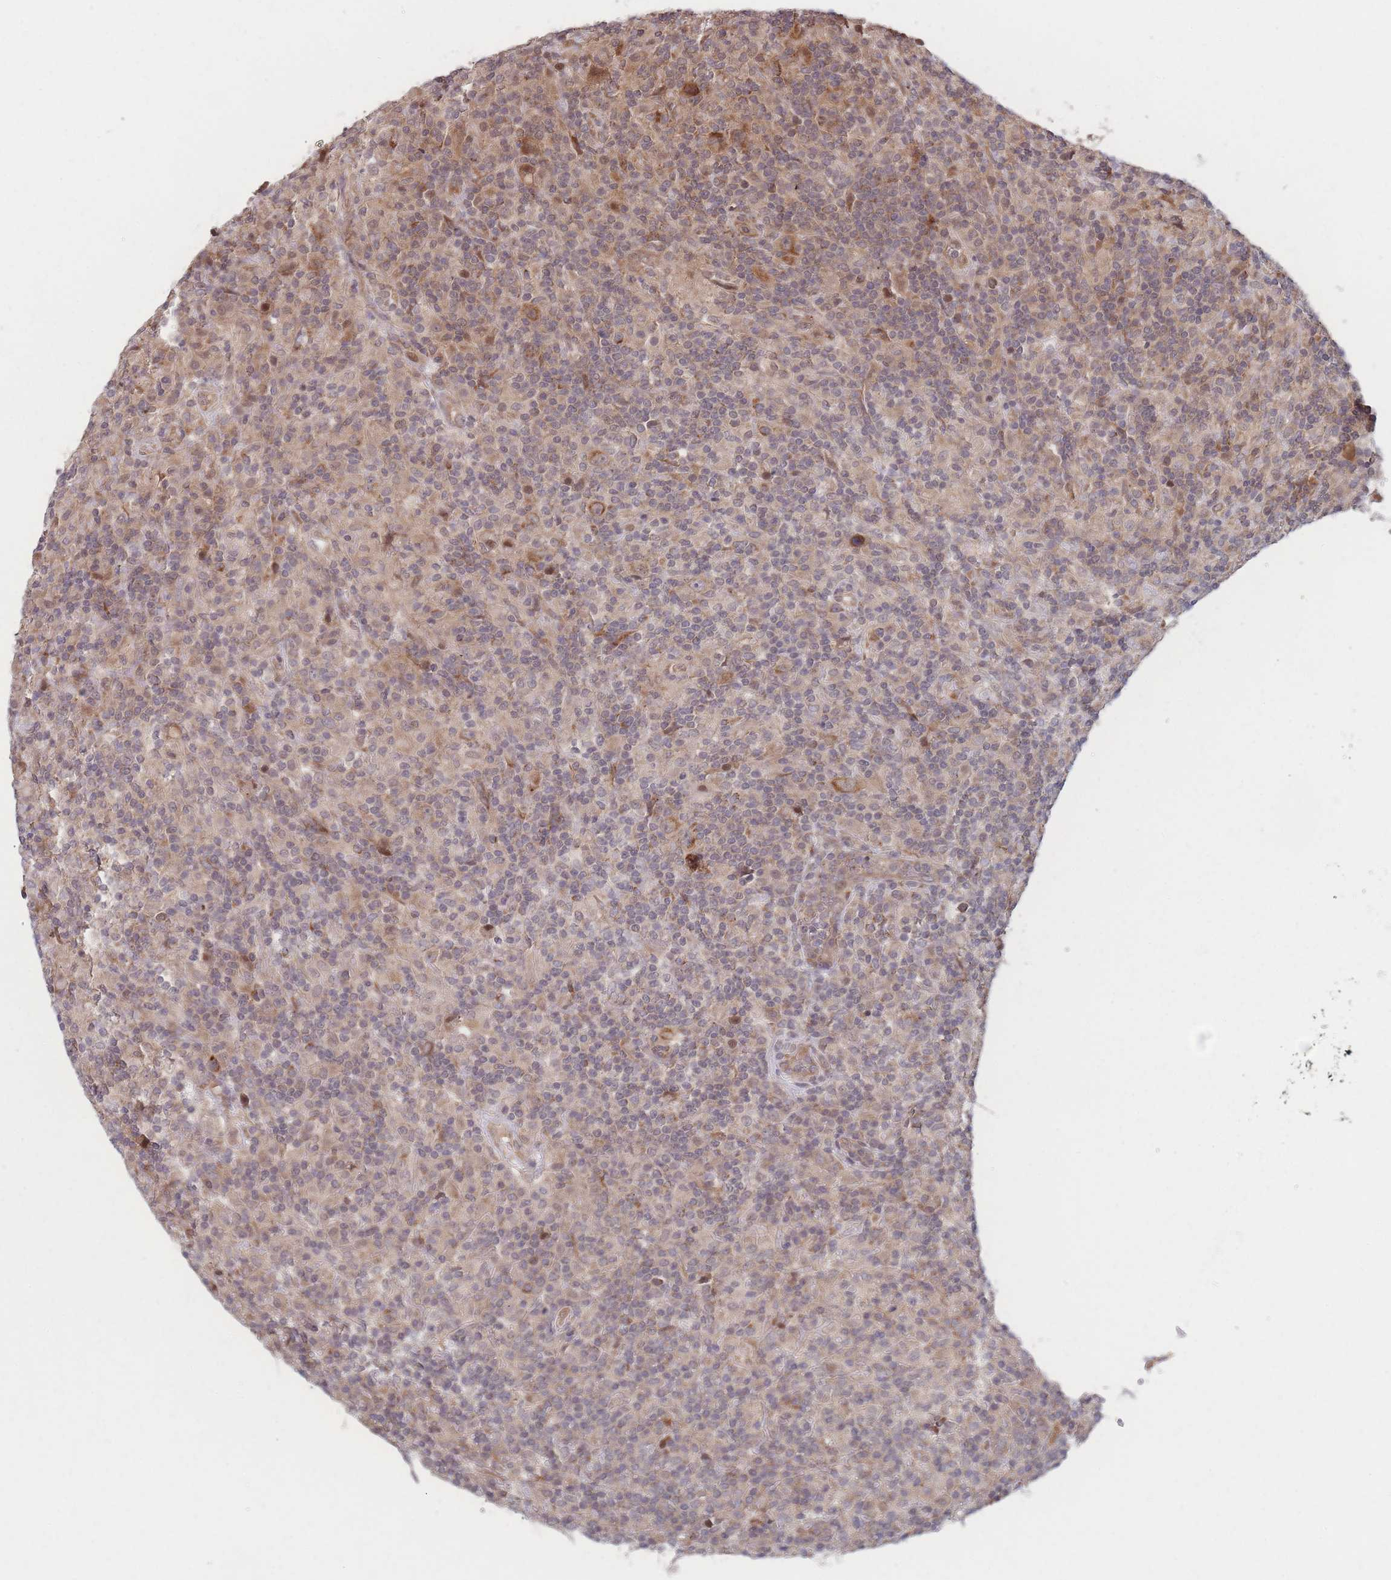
{"staining": {"intensity": "moderate", "quantity": ">75%", "location": "cytoplasmic/membranous"}, "tissue": "lymphoma", "cell_type": "Tumor cells", "image_type": "cancer", "snomed": [{"axis": "morphology", "description": "Hodgkin's disease, NOS"}, {"axis": "topography", "description": "Lymph node"}], "caption": "Protein expression analysis of human lymphoma reveals moderate cytoplasmic/membranous expression in approximately >75% of tumor cells. (IHC, brightfield microscopy, high magnification).", "gene": "RPS18", "patient": {"sex": "male", "age": 70}}